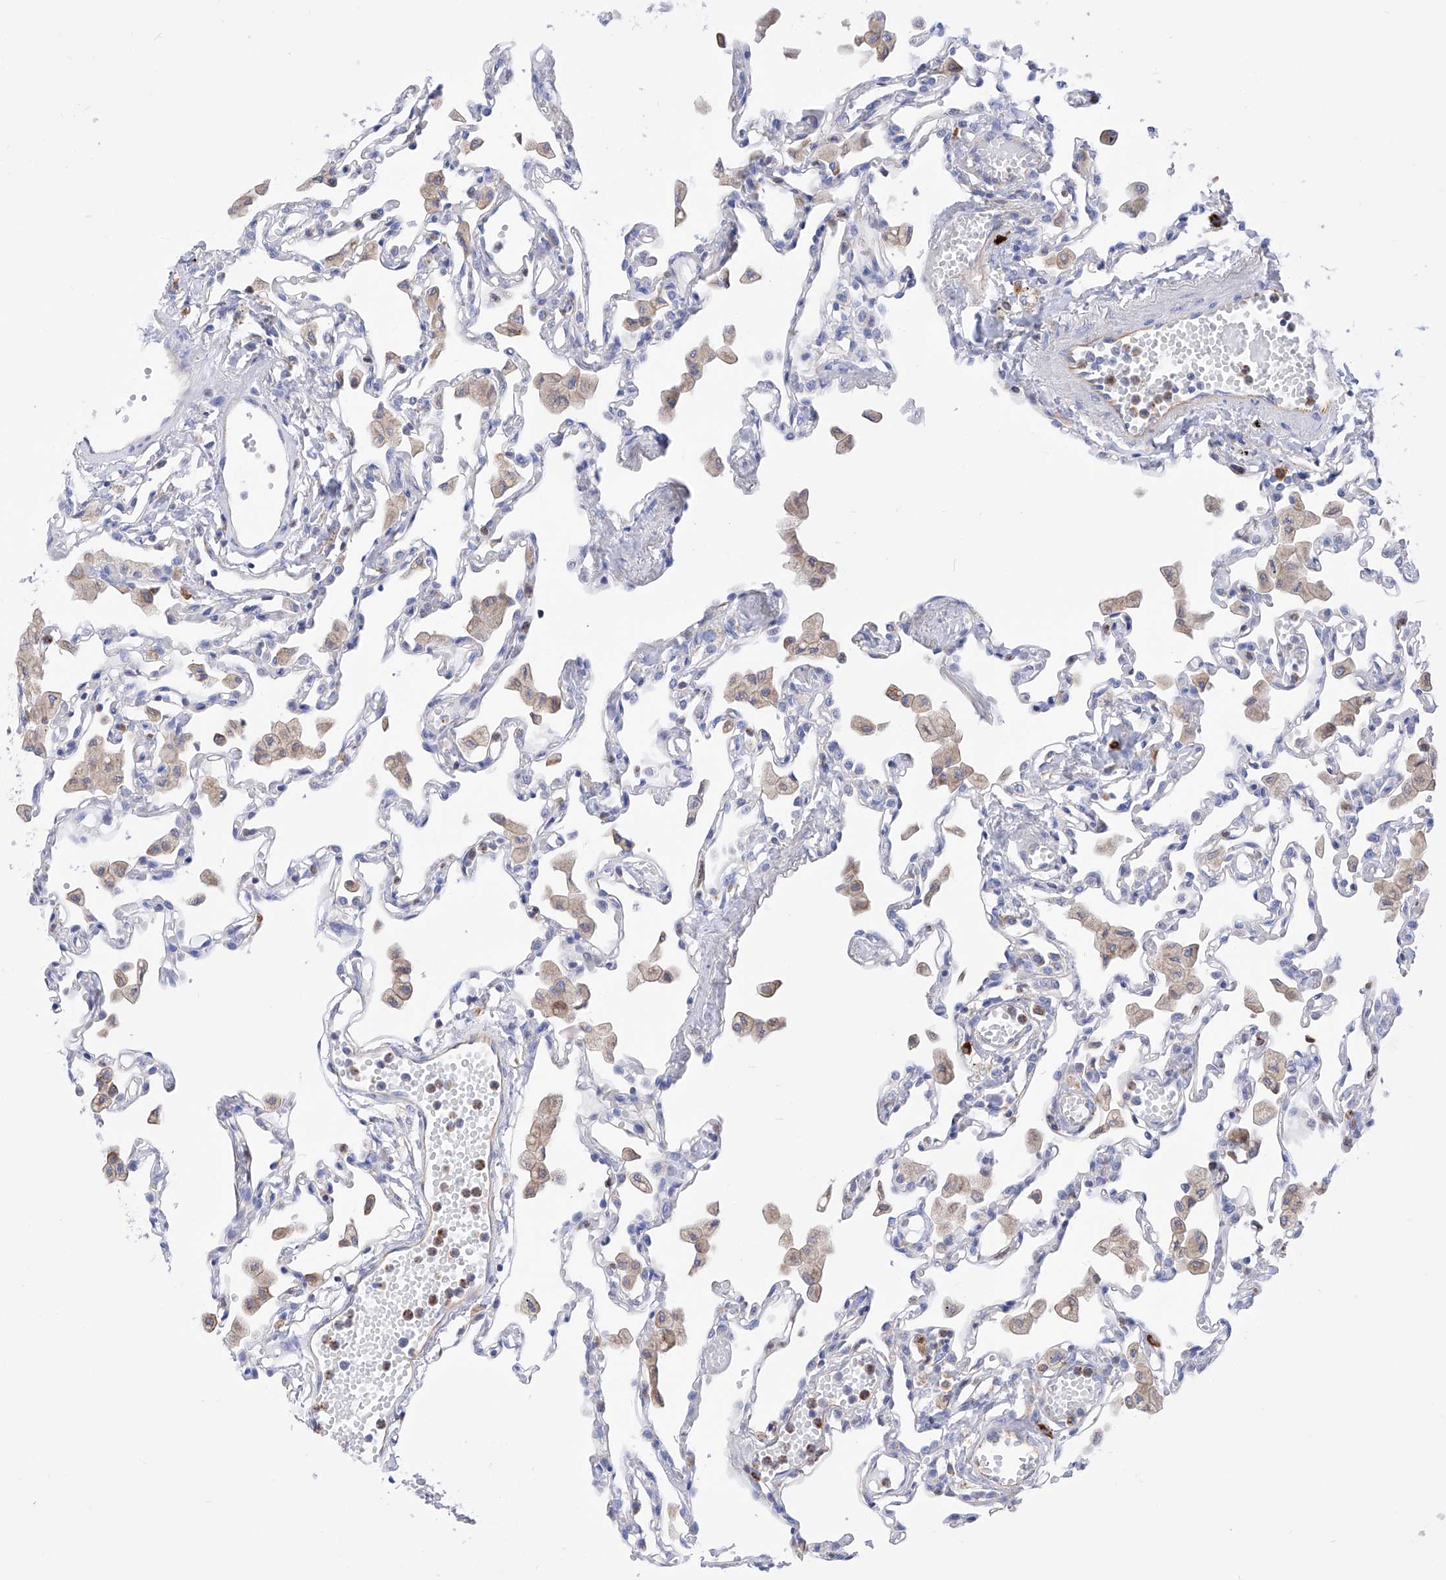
{"staining": {"intensity": "negative", "quantity": "none", "location": "none"}, "tissue": "lung", "cell_type": "Alveolar cells", "image_type": "normal", "snomed": [{"axis": "morphology", "description": "Normal tissue, NOS"}, {"axis": "topography", "description": "Bronchus"}, {"axis": "topography", "description": "Lung"}], "caption": "Immunohistochemistry (IHC) of normal human lung reveals no staining in alveolar cells.", "gene": "FLG", "patient": {"sex": "female", "age": 49}}